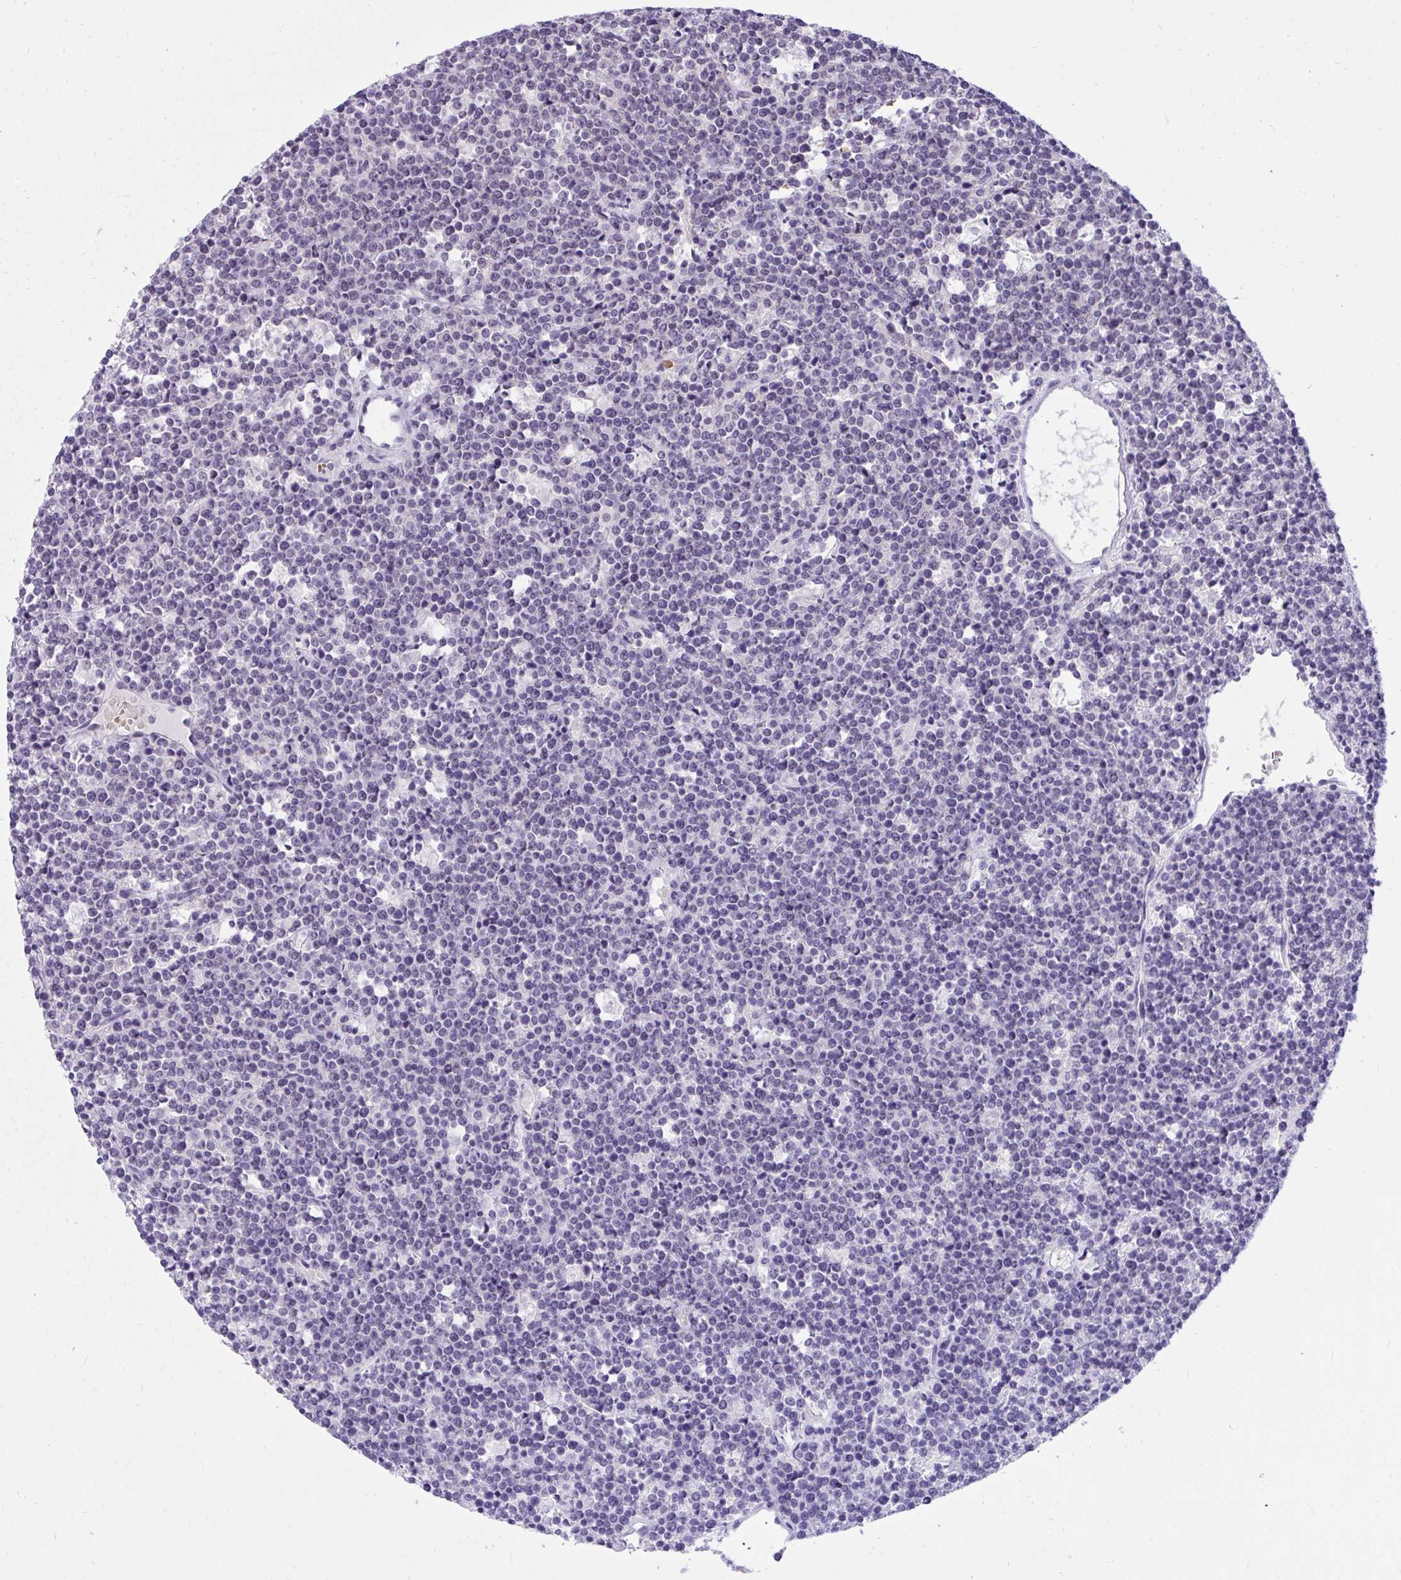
{"staining": {"intensity": "negative", "quantity": "none", "location": "none"}, "tissue": "lymphoma", "cell_type": "Tumor cells", "image_type": "cancer", "snomed": [{"axis": "morphology", "description": "Malignant lymphoma, non-Hodgkin's type, High grade"}, {"axis": "topography", "description": "Ovary"}], "caption": "Immunohistochemistry image of neoplastic tissue: high-grade malignant lymphoma, non-Hodgkin's type stained with DAB (3,3'-diaminobenzidine) demonstrates no significant protein positivity in tumor cells.", "gene": "PPP1CA", "patient": {"sex": "female", "age": 56}}